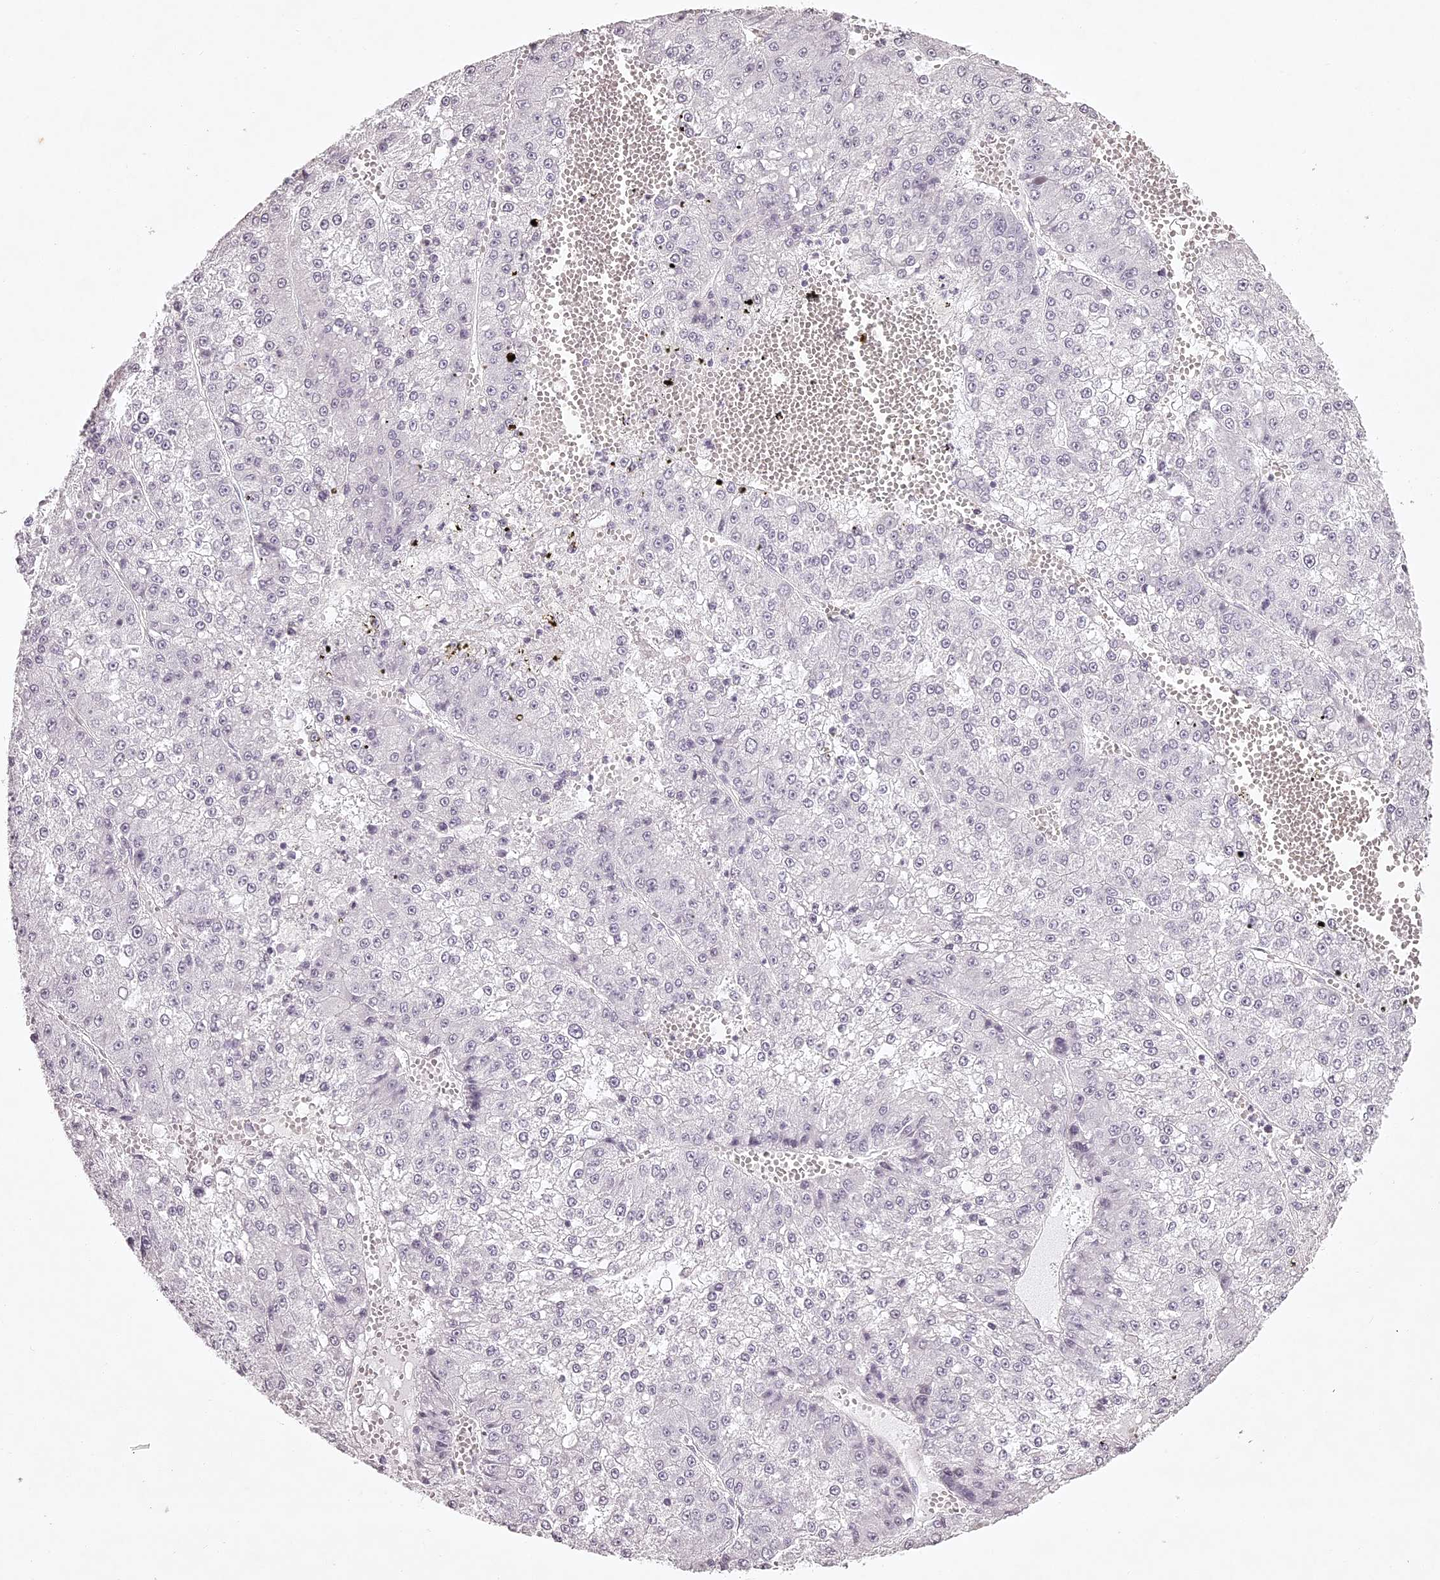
{"staining": {"intensity": "negative", "quantity": "none", "location": "none"}, "tissue": "liver cancer", "cell_type": "Tumor cells", "image_type": "cancer", "snomed": [{"axis": "morphology", "description": "Carcinoma, Hepatocellular, NOS"}, {"axis": "topography", "description": "Liver"}], "caption": "Liver cancer was stained to show a protein in brown. There is no significant positivity in tumor cells. (Immunohistochemistry (ihc), brightfield microscopy, high magnification).", "gene": "ELAPOR1", "patient": {"sex": "female", "age": 73}}